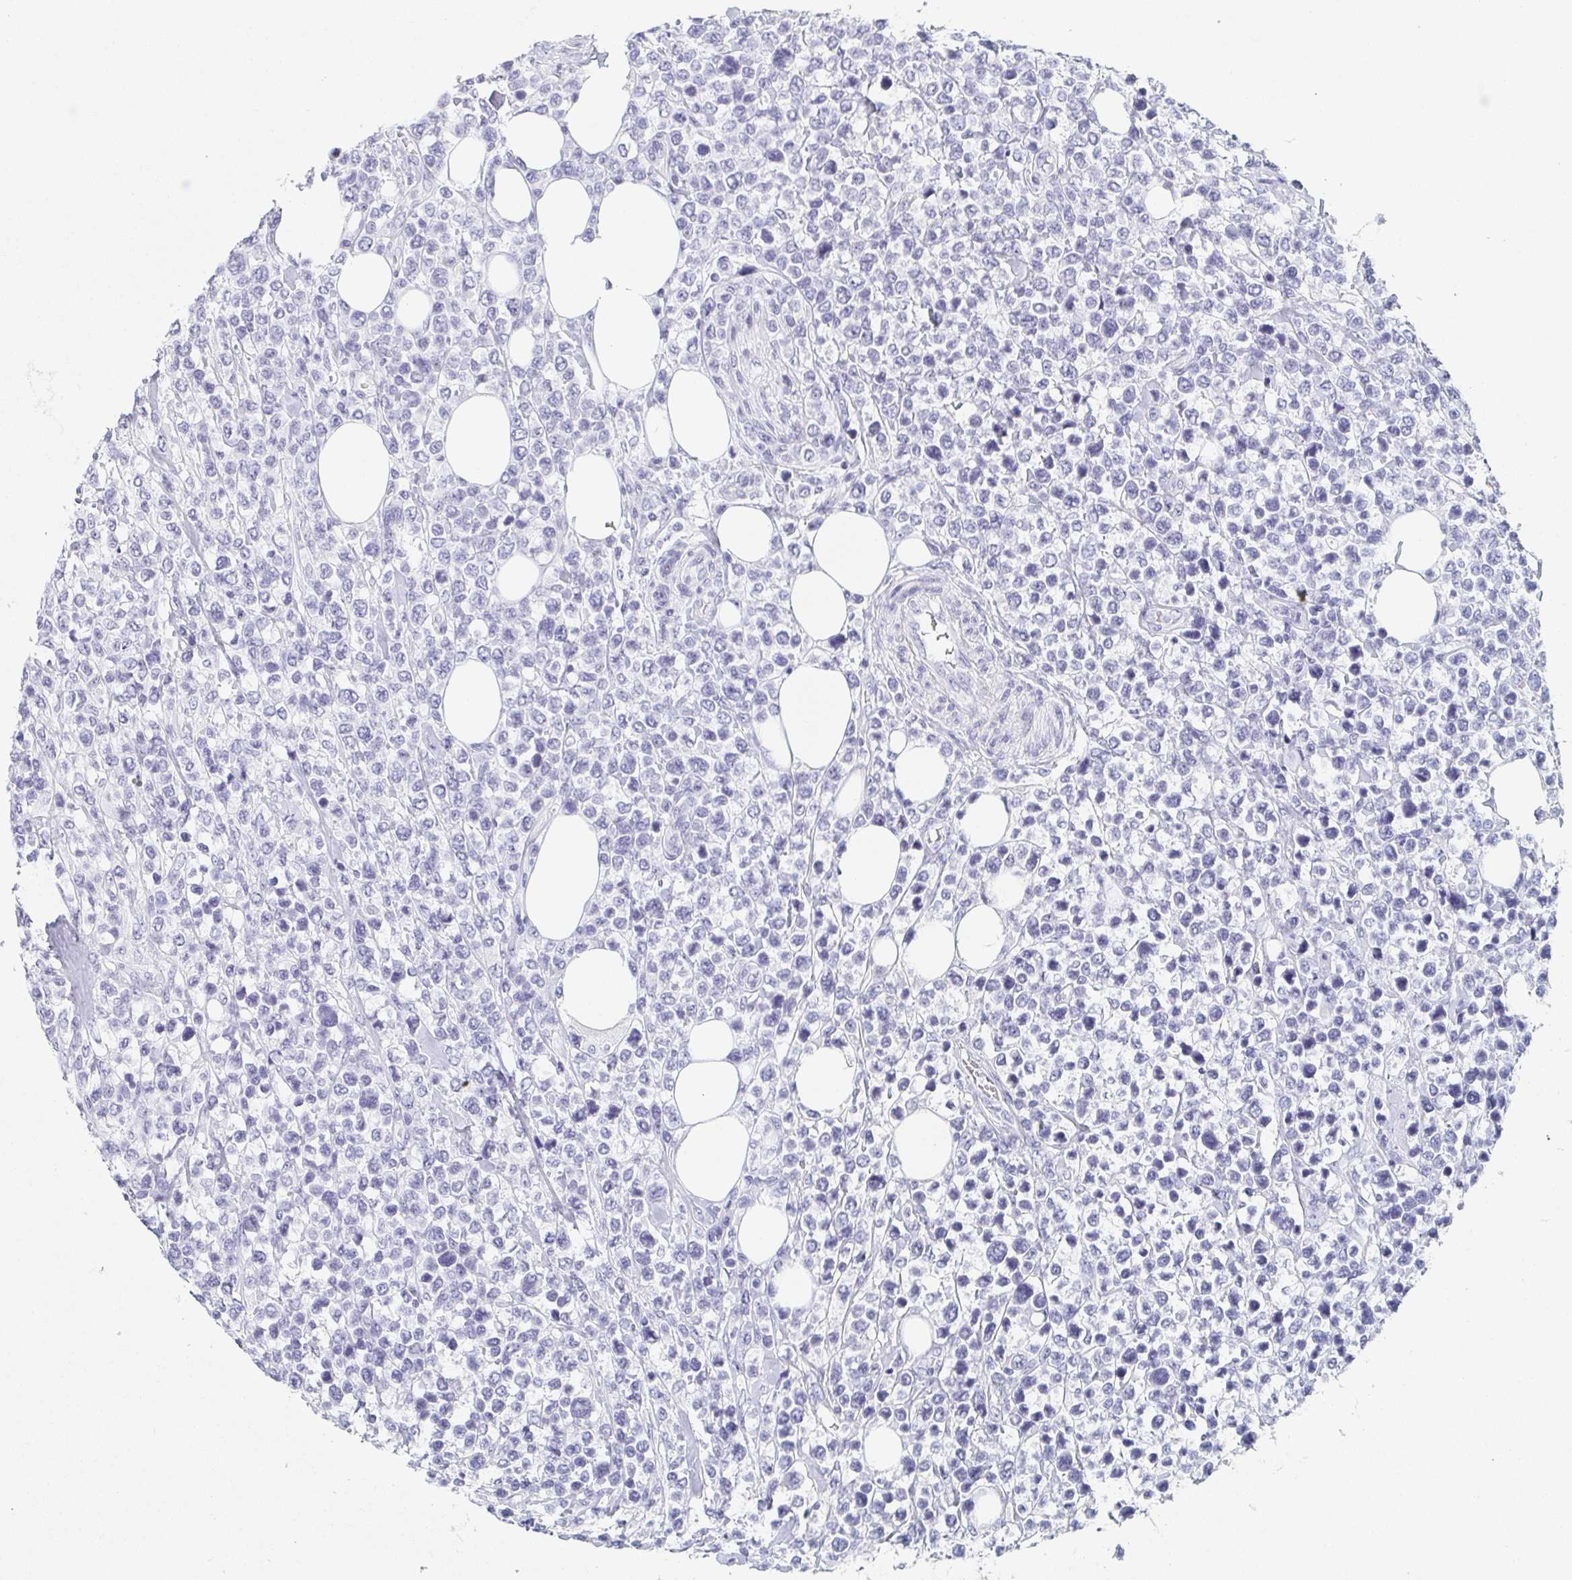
{"staining": {"intensity": "negative", "quantity": "none", "location": "none"}, "tissue": "lymphoma", "cell_type": "Tumor cells", "image_type": "cancer", "snomed": [{"axis": "morphology", "description": "Malignant lymphoma, non-Hodgkin's type, High grade"}, {"axis": "topography", "description": "Soft tissue"}], "caption": "Protein analysis of lymphoma displays no significant expression in tumor cells.", "gene": "REG4", "patient": {"sex": "female", "age": 56}}